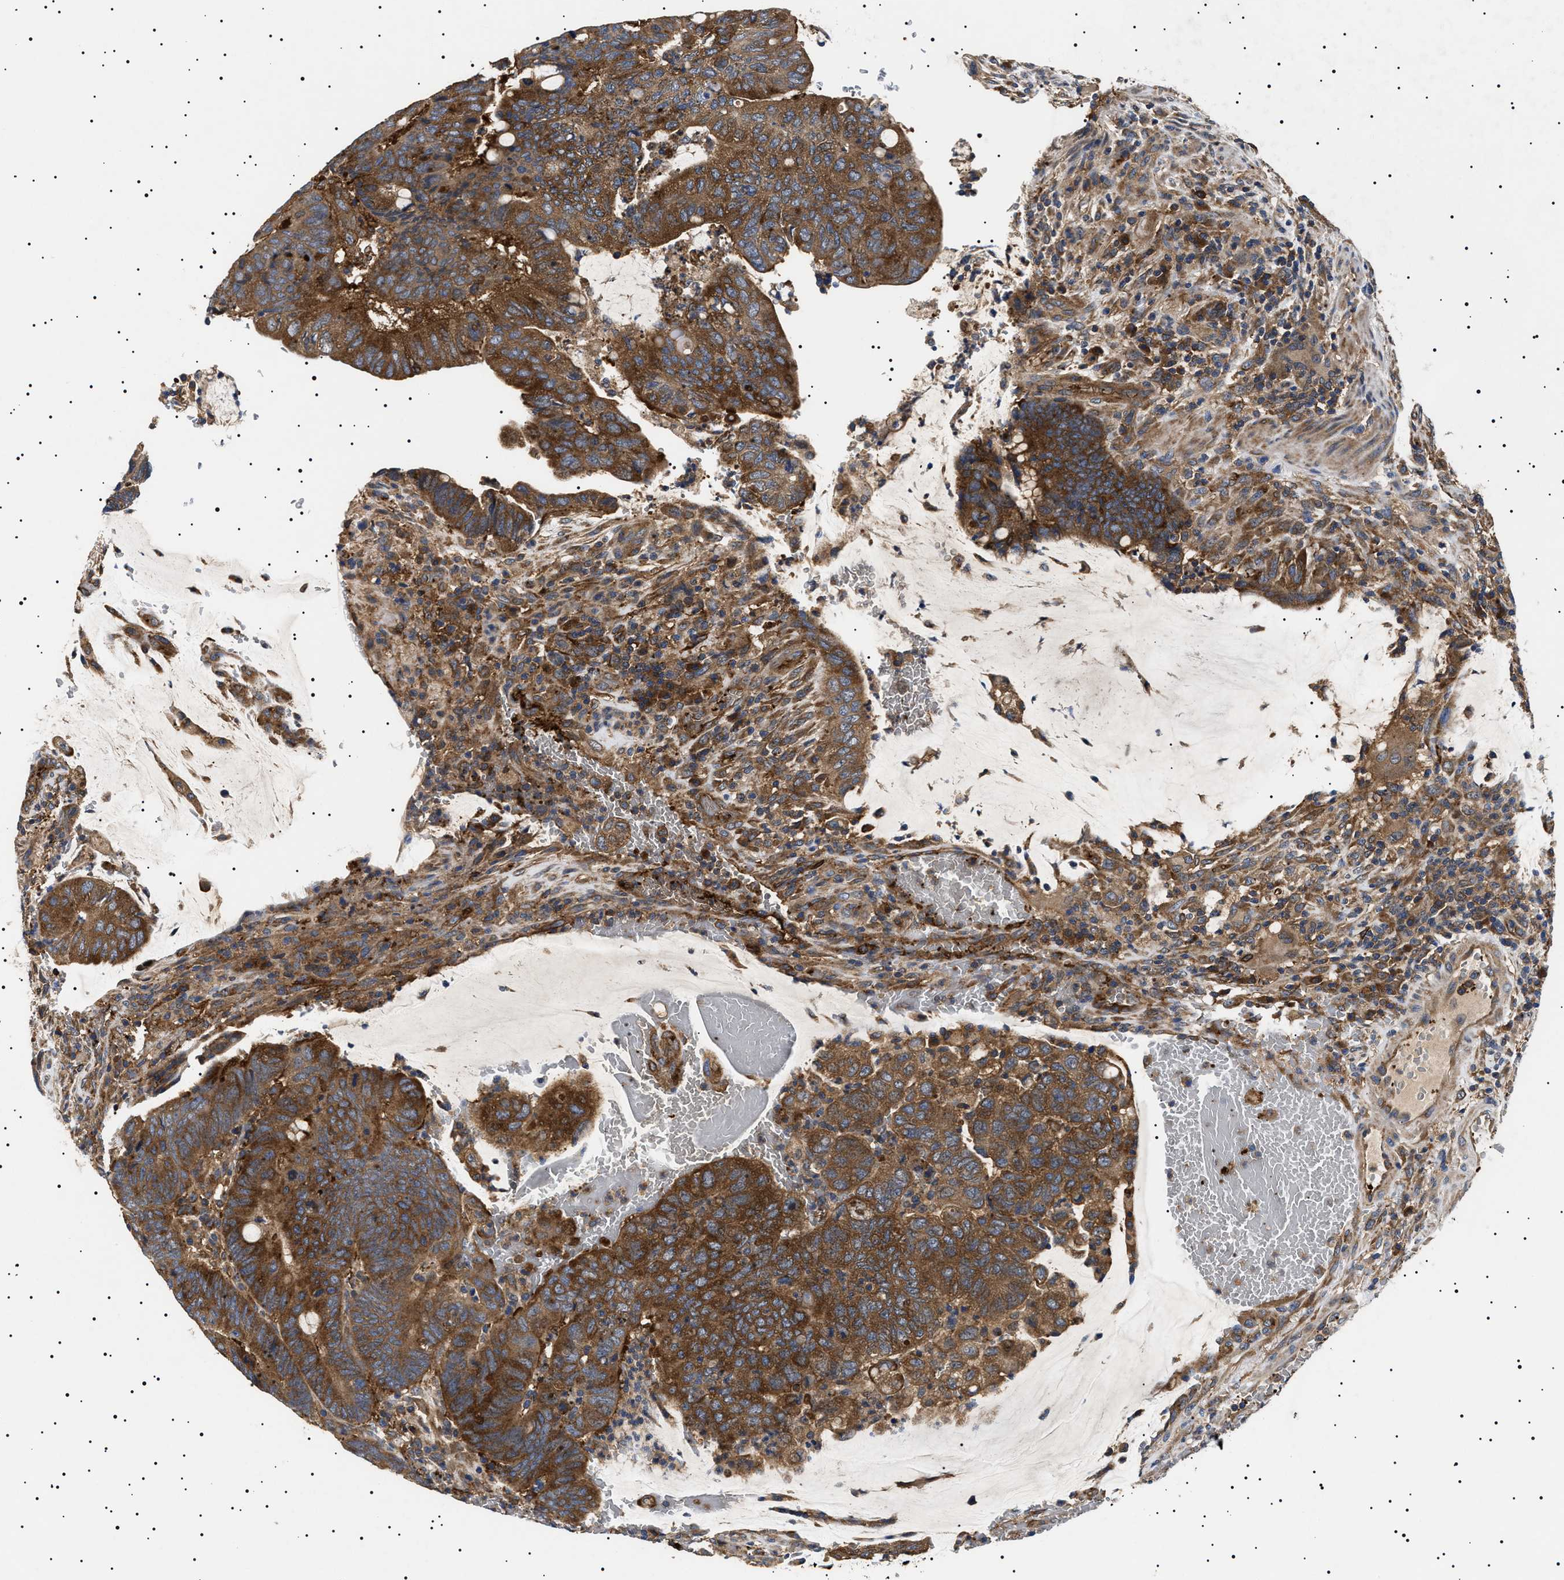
{"staining": {"intensity": "strong", "quantity": ">75%", "location": "cytoplasmic/membranous"}, "tissue": "colorectal cancer", "cell_type": "Tumor cells", "image_type": "cancer", "snomed": [{"axis": "morphology", "description": "Normal tissue, NOS"}, {"axis": "morphology", "description": "Adenocarcinoma, NOS"}, {"axis": "topography", "description": "Rectum"}, {"axis": "topography", "description": "Peripheral nerve tissue"}], "caption": "A micrograph showing strong cytoplasmic/membranous expression in about >75% of tumor cells in adenocarcinoma (colorectal), as visualized by brown immunohistochemical staining.", "gene": "TPP2", "patient": {"sex": "male", "age": 92}}